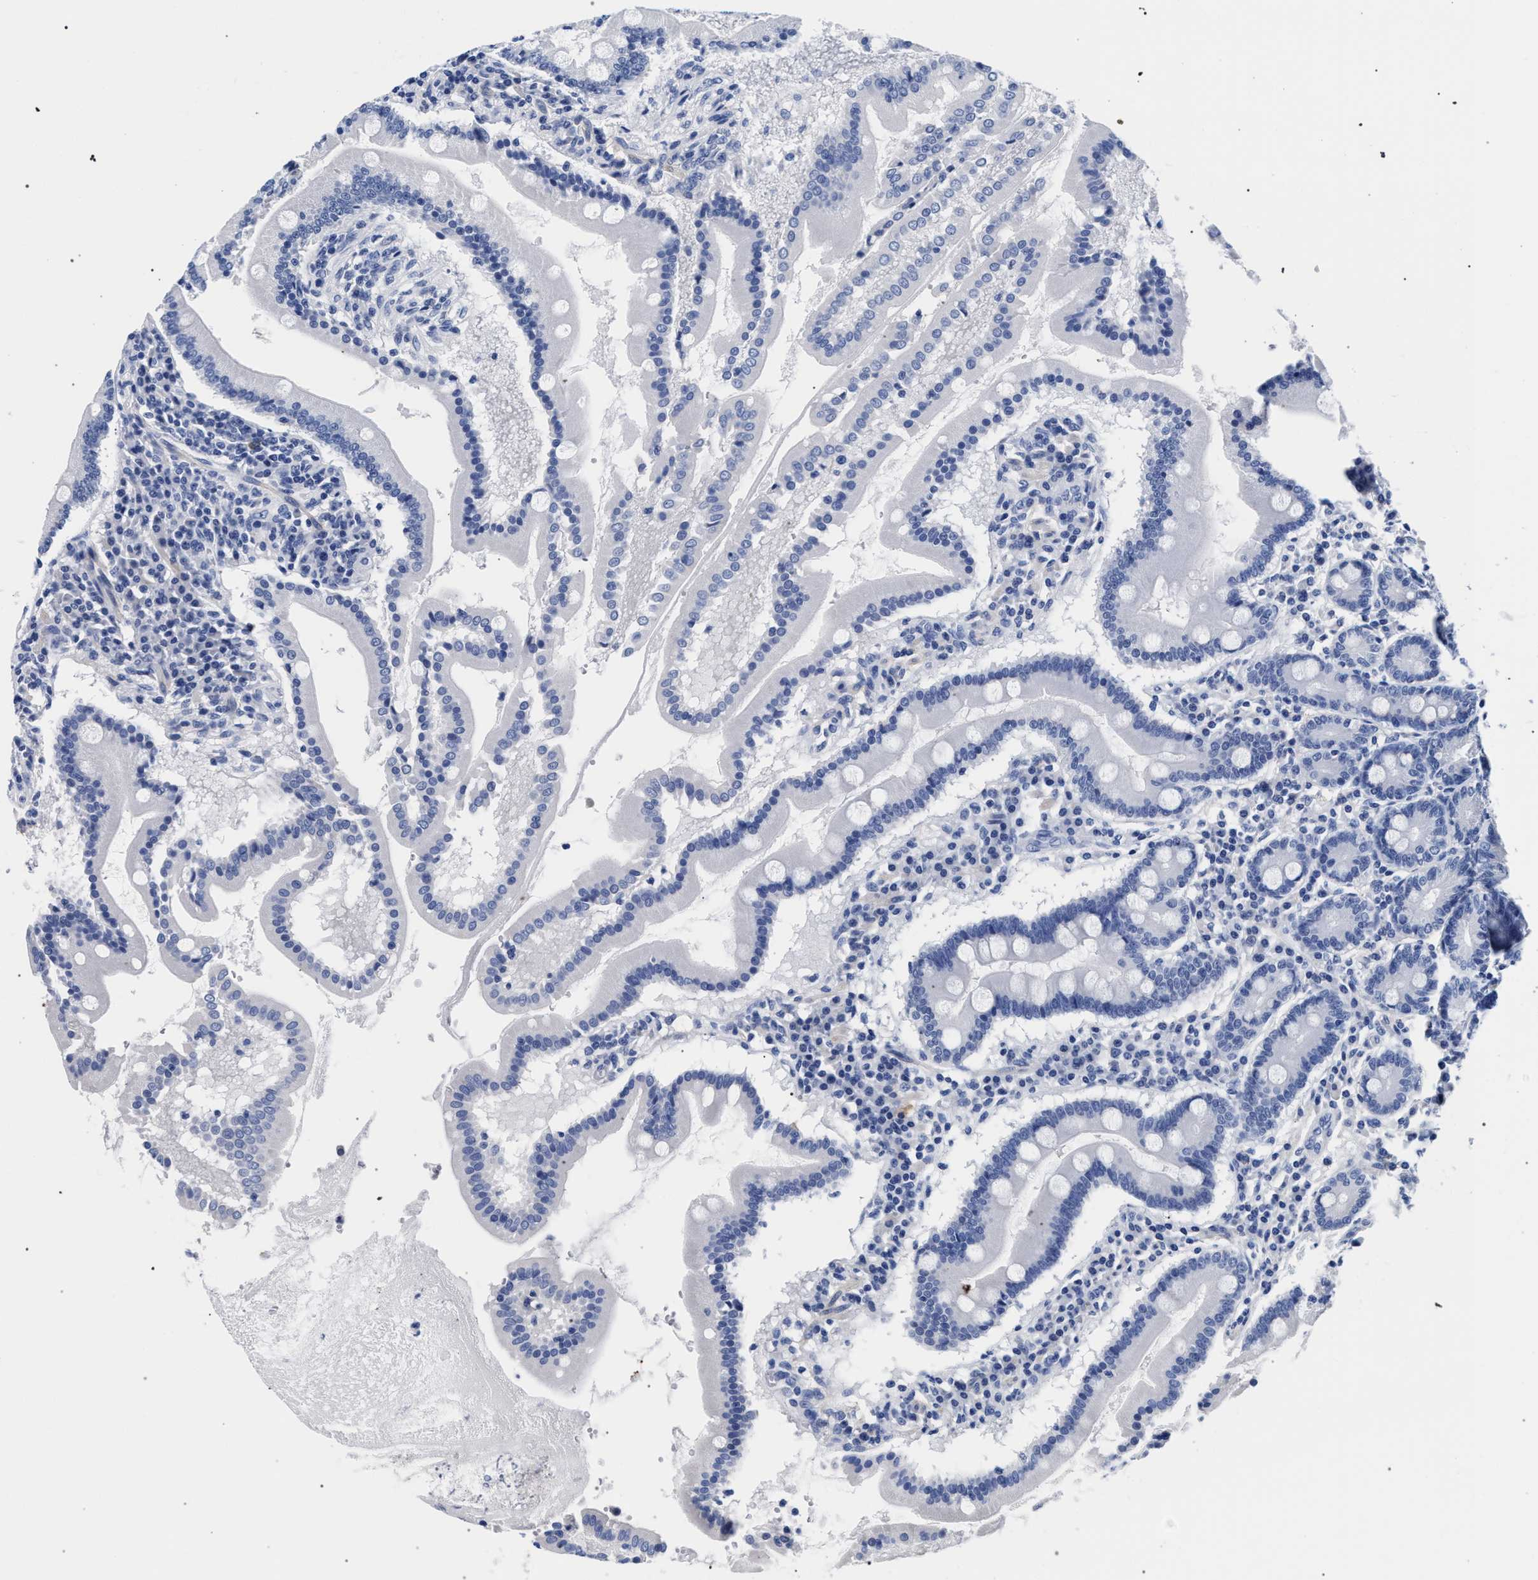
{"staining": {"intensity": "negative", "quantity": "none", "location": "none"}, "tissue": "duodenum", "cell_type": "Glandular cells", "image_type": "normal", "snomed": [{"axis": "morphology", "description": "Normal tissue, NOS"}, {"axis": "topography", "description": "Duodenum"}], "caption": "High power microscopy micrograph of an IHC image of benign duodenum, revealing no significant staining in glandular cells. Nuclei are stained in blue.", "gene": "AKAP4", "patient": {"sex": "male", "age": 50}}